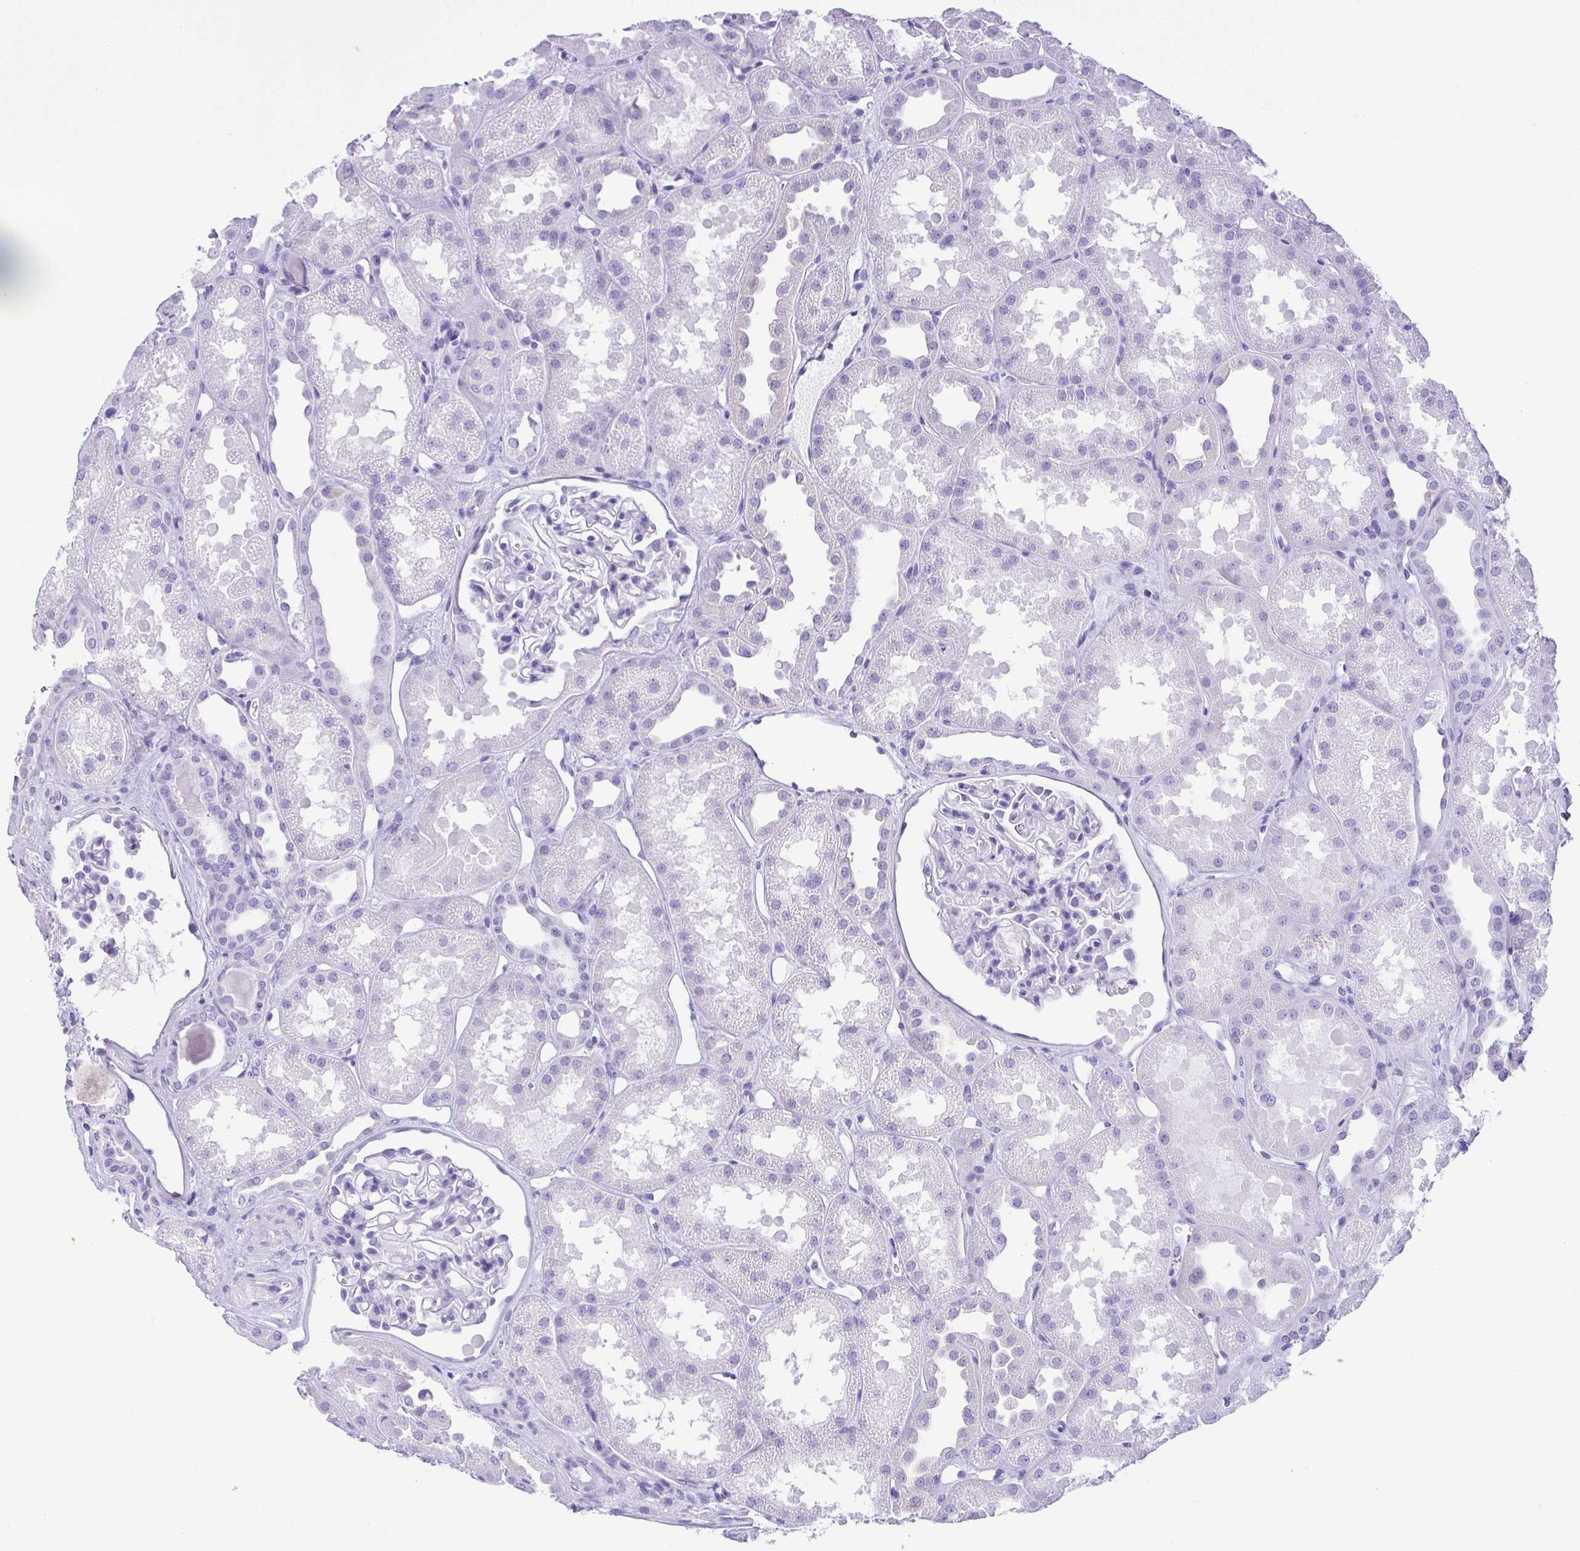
{"staining": {"intensity": "negative", "quantity": "none", "location": "none"}, "tissue": "kidney", "cell_type": "Cells in glomeruli", "image_type": "normal", "snomed": [{"axis": "morphology", "description": "Normal tissue, NOS"}, {"axis": "topography", "description": "Kidney"}], "caption": "Immunohistochemistry (IHC) of normal kidney reveals no staining in cells in glomeruli. (Stains: DAB immunohistochemistry with hematoxylin counter stain, Microscopy: brightfield microscopy at high magnification).", "gene": "CDSN", "patient": {"sex": "male", "age": 61}}